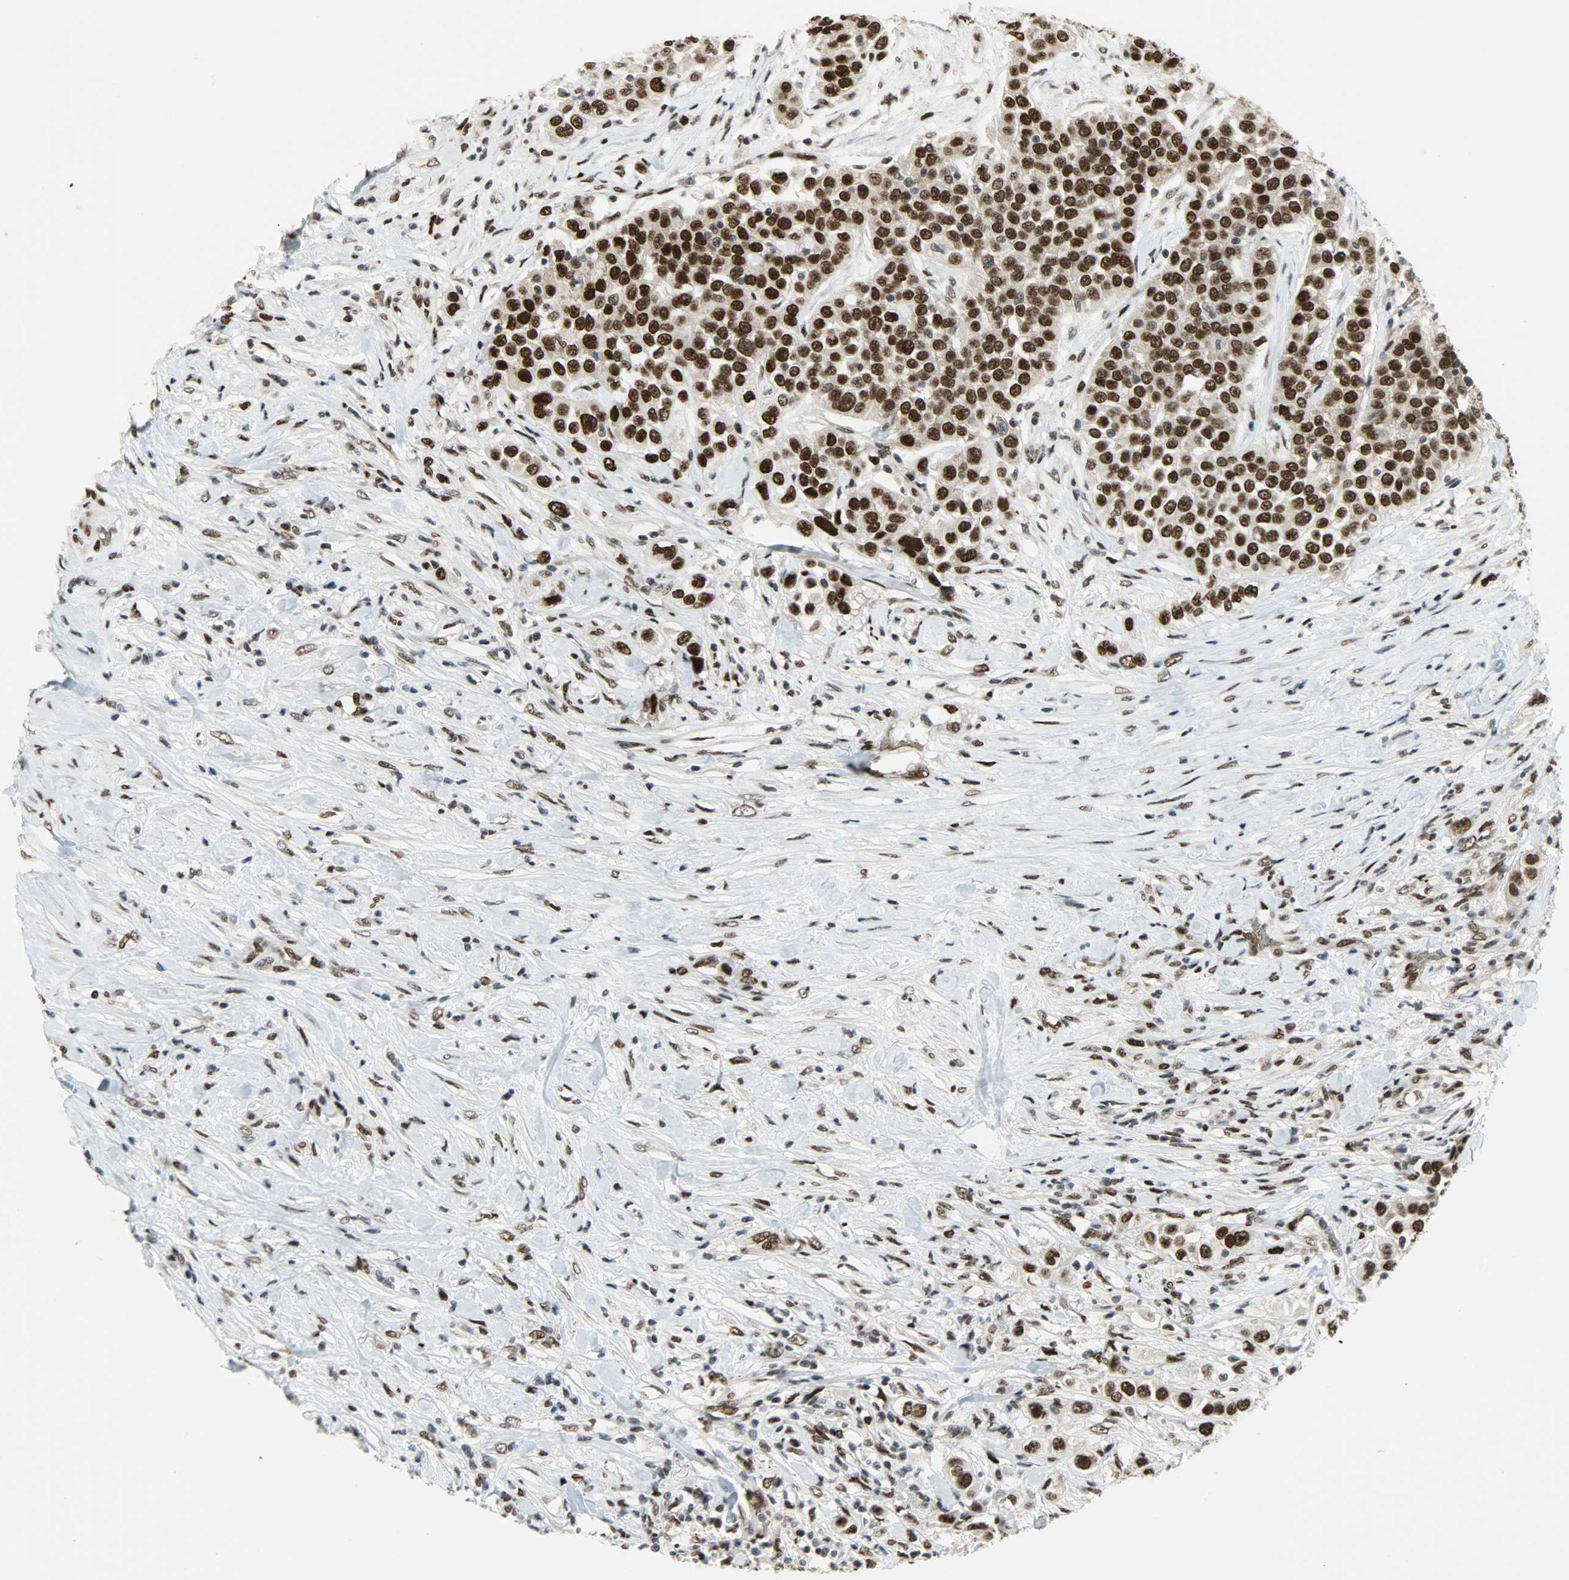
{"staining": {"intensity": "strong", "quantity": ">75%", "location": "cytoplasmic/membranous,nuclear"}, "tissue": "urothelial cancer", "cell_type": "Tumor cells", "image_type": "cancer", "snomed": [{"axis": "morphology", "description": "Urothelial carcinoma, High grade"}, {"axis": "topography", "description": "Urinary bladder"}], "caption": "Urothelial carcinoma (high-grade) tissue displays strong cytoplasmic/membranous and nuclear positivity in approximately >75% of tumor cells", "gene": "SNAI1", "patient": {"sex": "female", "age": 80}}